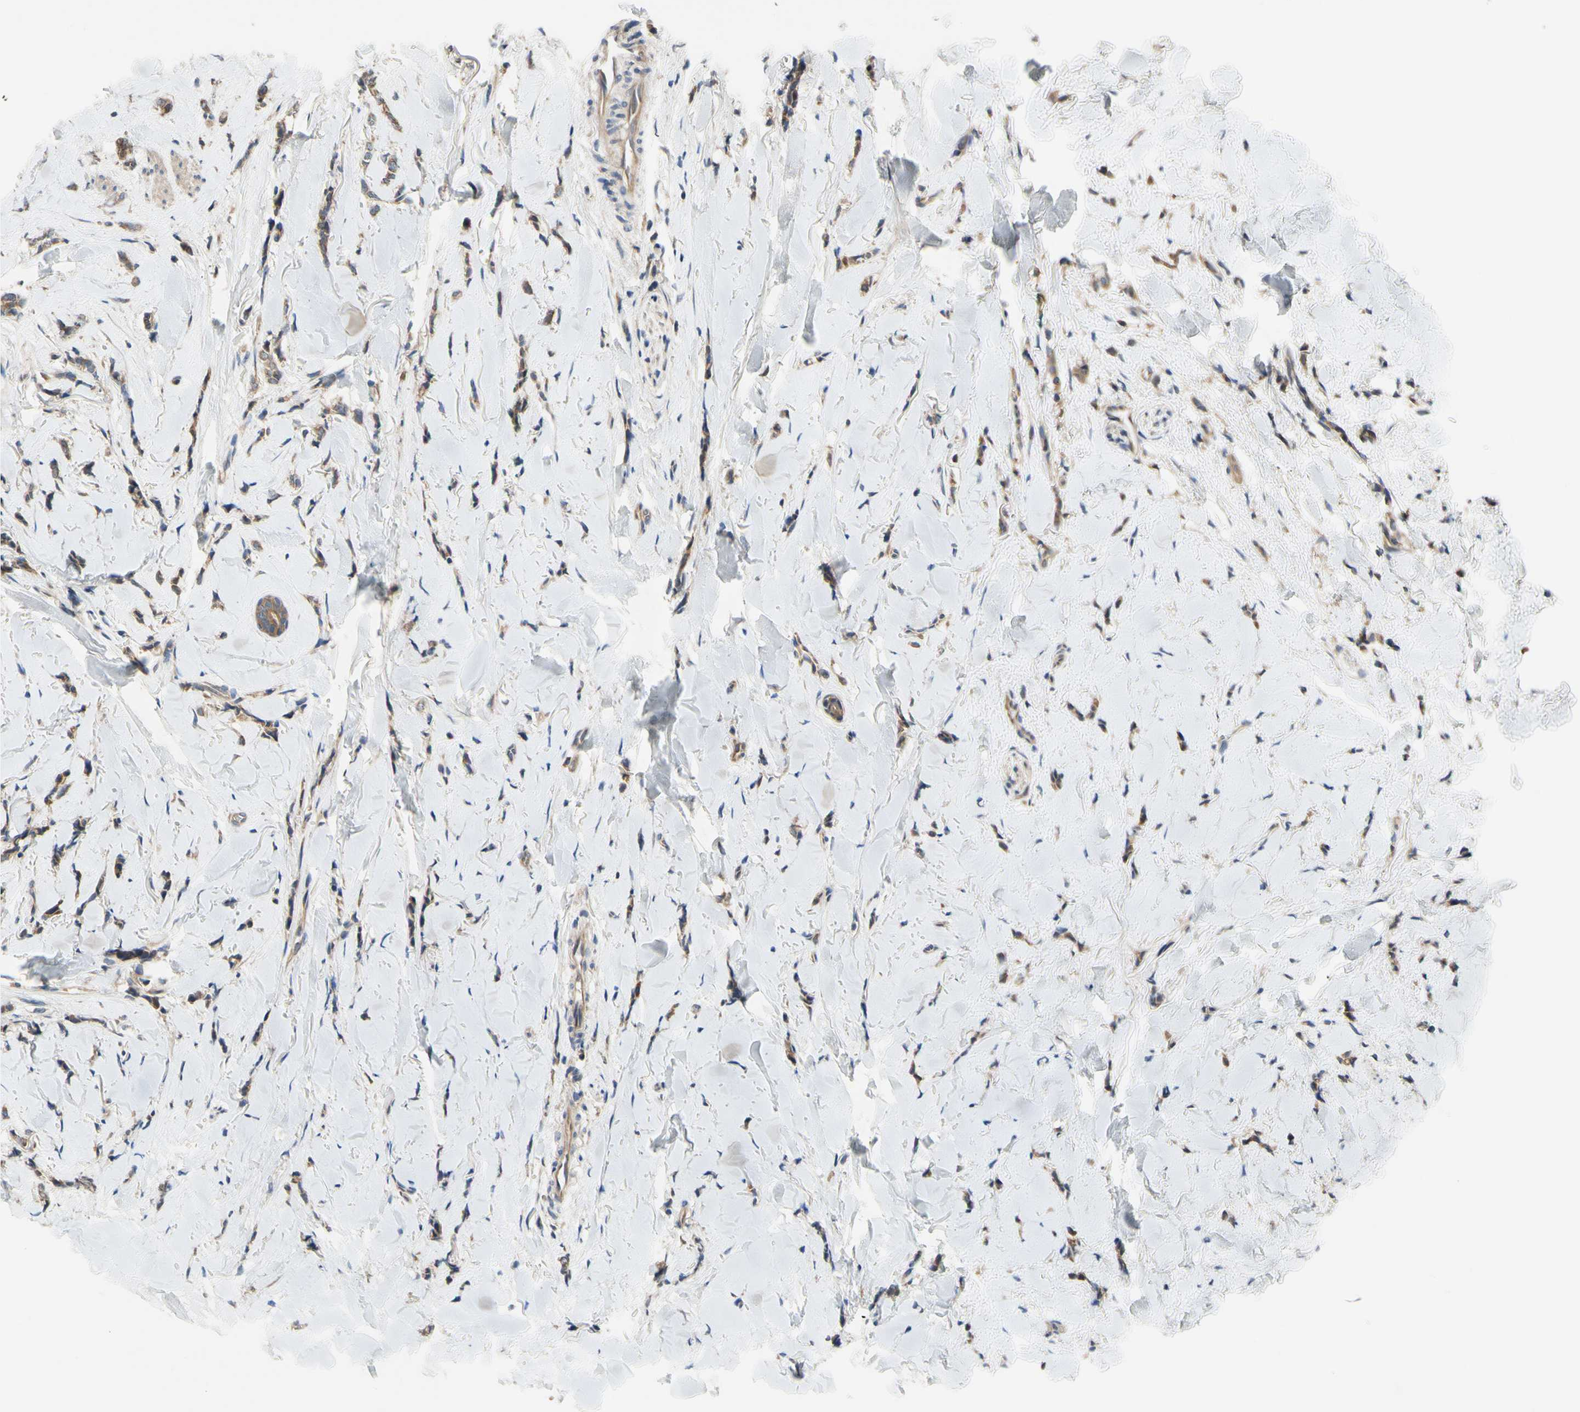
{"staining": {"intensity": "moderate", "quantity": ">75%", "location": "cytoplasmic/membranous"}, "tissue": "breast cancer", "cell_type": "Tumor cells", "image_type": "cancer", "snomed": [{"axis": "morphology", "description": "Lobular carcinoma"}, {"axis": "topography", "description": "Skin"}, {"axis": "topography", "description": "Breast"}], "caption": "Human breast cancer stained for a protein (brown) exhibits moderate cytoplasmic/membranous positive expression in about >75% of tumor cells.", "gene": "MBTPS2", "patient": {"sex": "female", "age": 46}}